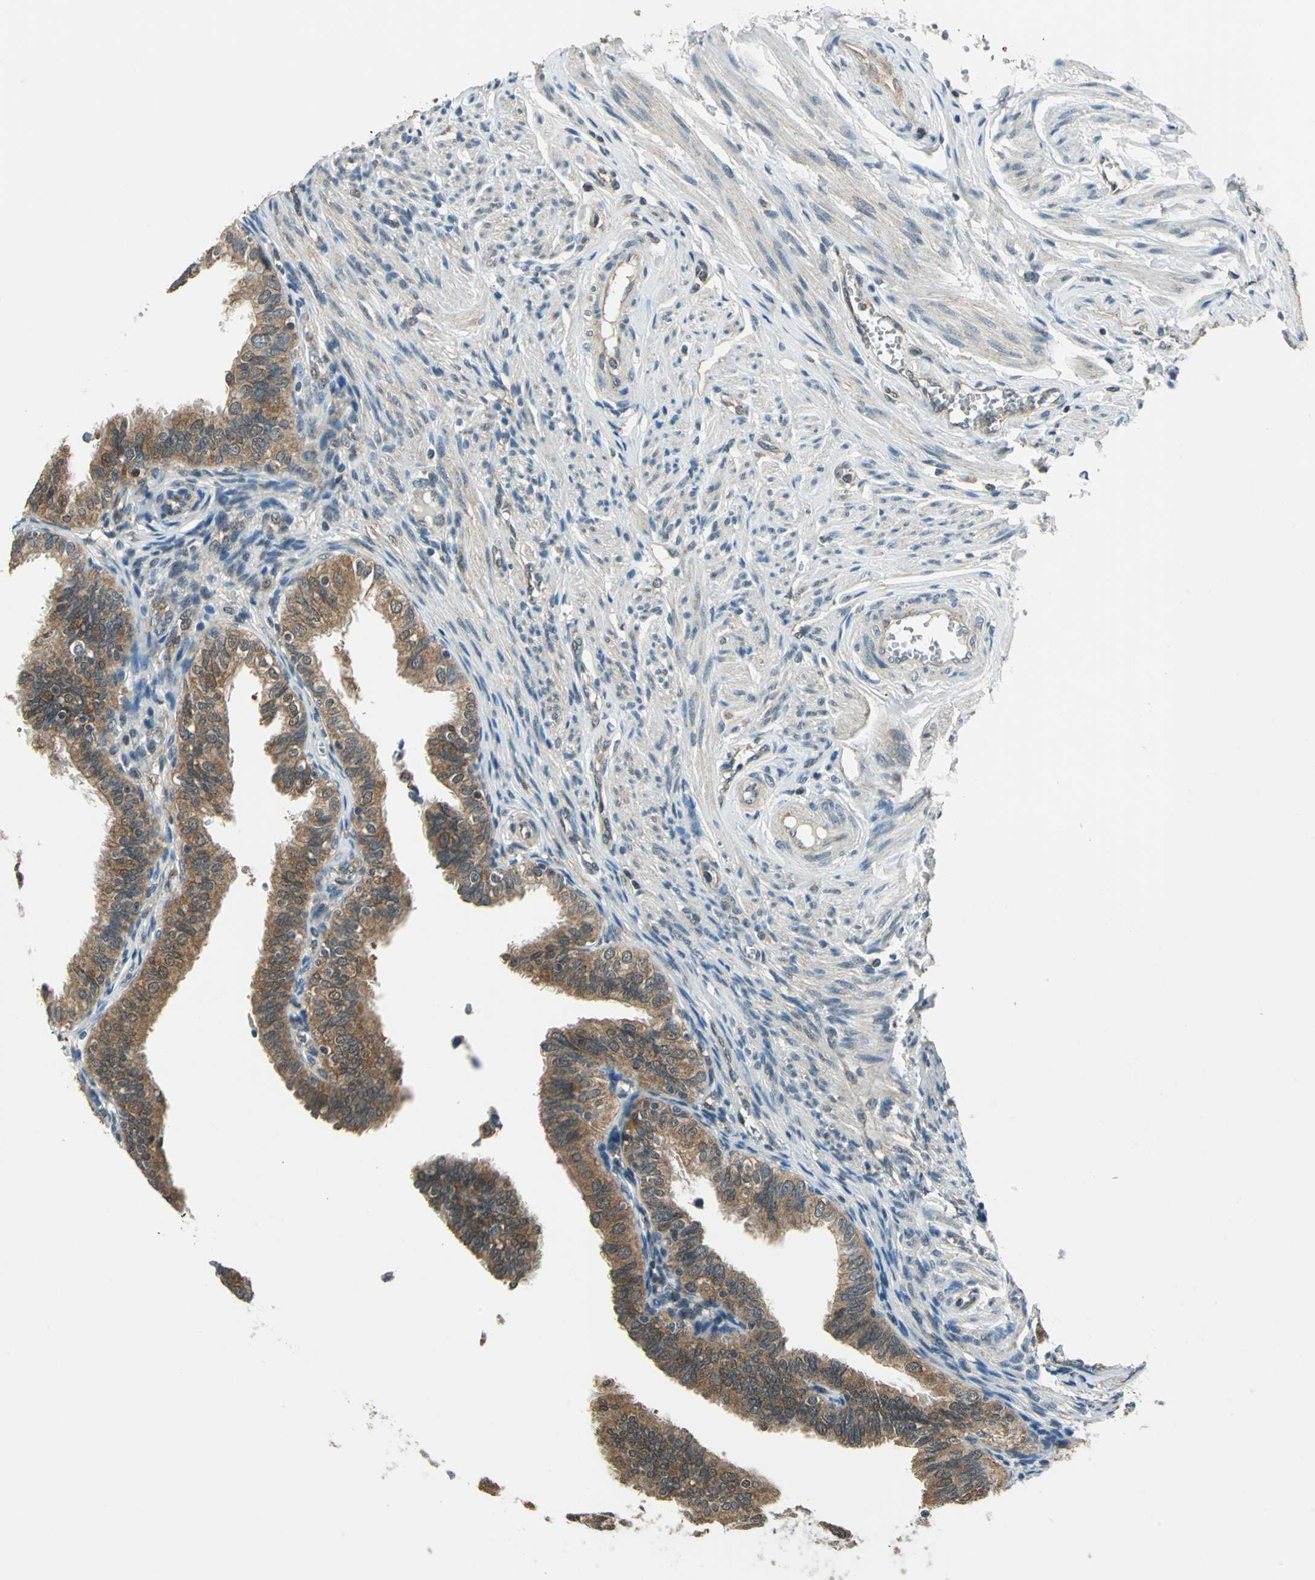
{"staining": {"intensity": "moderate", "quantity": ">75%", "location": "cytoplasmic/membranous"}, "tissue": "fallopian tube", "cell_type": "Glandular cells", "image_type": "normal", "snomed": [{"axis": "morphology", "description": "Normal tissue, NOS"}, {"axis": "topography", "description": "Fallopian tube"}], "caption": "IHC of normal fallopian tube displays medium levels of moderate cytoplasmic/membranous expression in about >75% of glandular cells.", "gene": "NUDT2", "patient": {"sex": "female", "age": 46}}